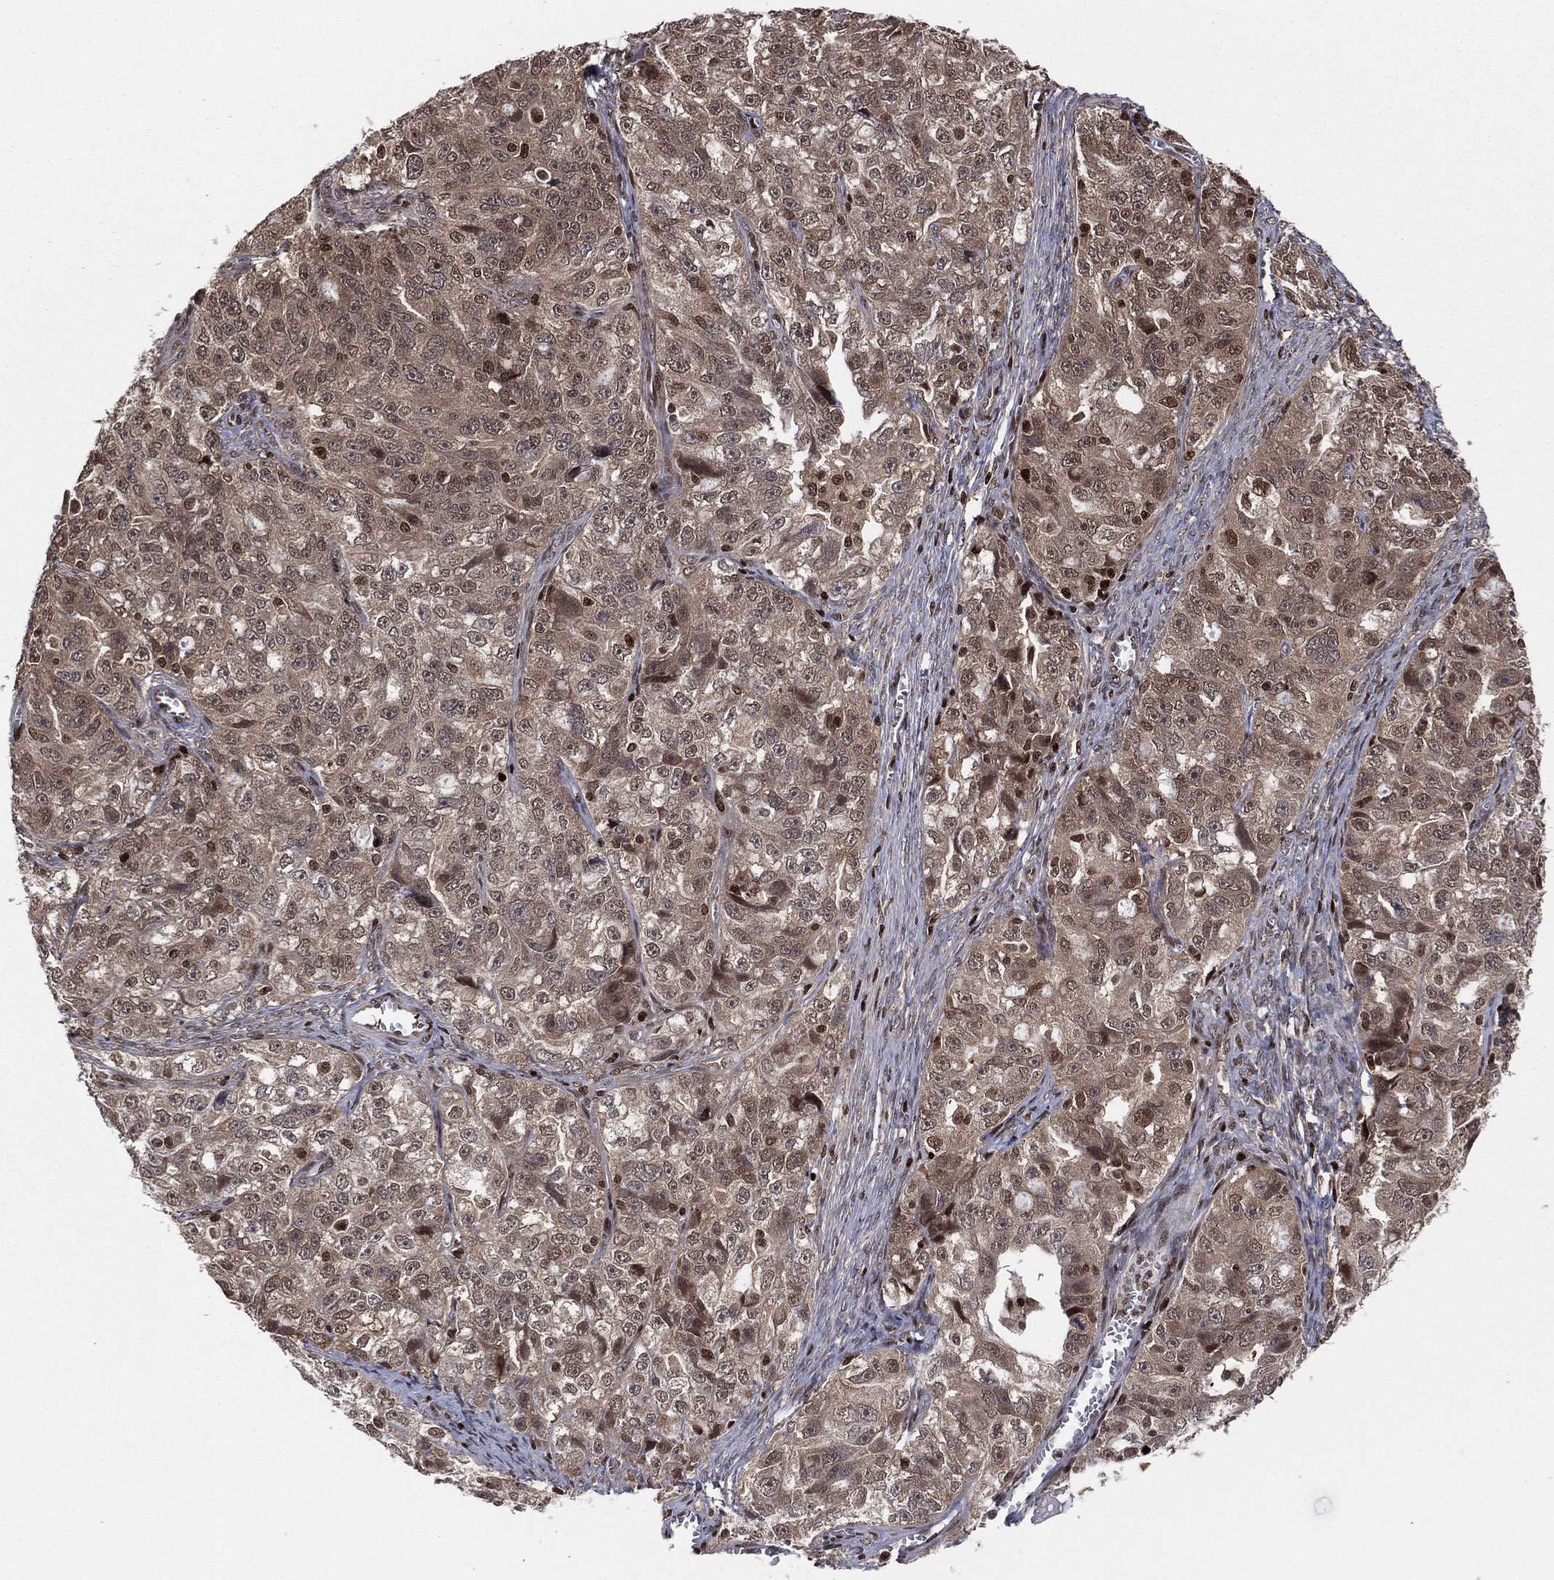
{"staining": {"intensity": "moderate", "quantity": "<25%", "location": "cytoplasmic/membranous,nuclear"}, "tissue": "ovarian cancer", "cell_type": "Tumor cells", "image_type": "cancer", "snomed": [{"axis": "morphology", "description": "Cystadenocarcinoma, serous, NOS"}, {"axis": "topography", "description": "Ovary"}], "caption": "High-magnification brightfield microscopy of ovarian cancer stained with DAB (brown) and counterstained with hematoxylin (blue). tumor cells exhibit moderate cytoplasmic/membranous and nuclear positivity is identified in about<25% of cells.", "gene": "PSMA1", "patient": {"sex": "female", "age": 51}}